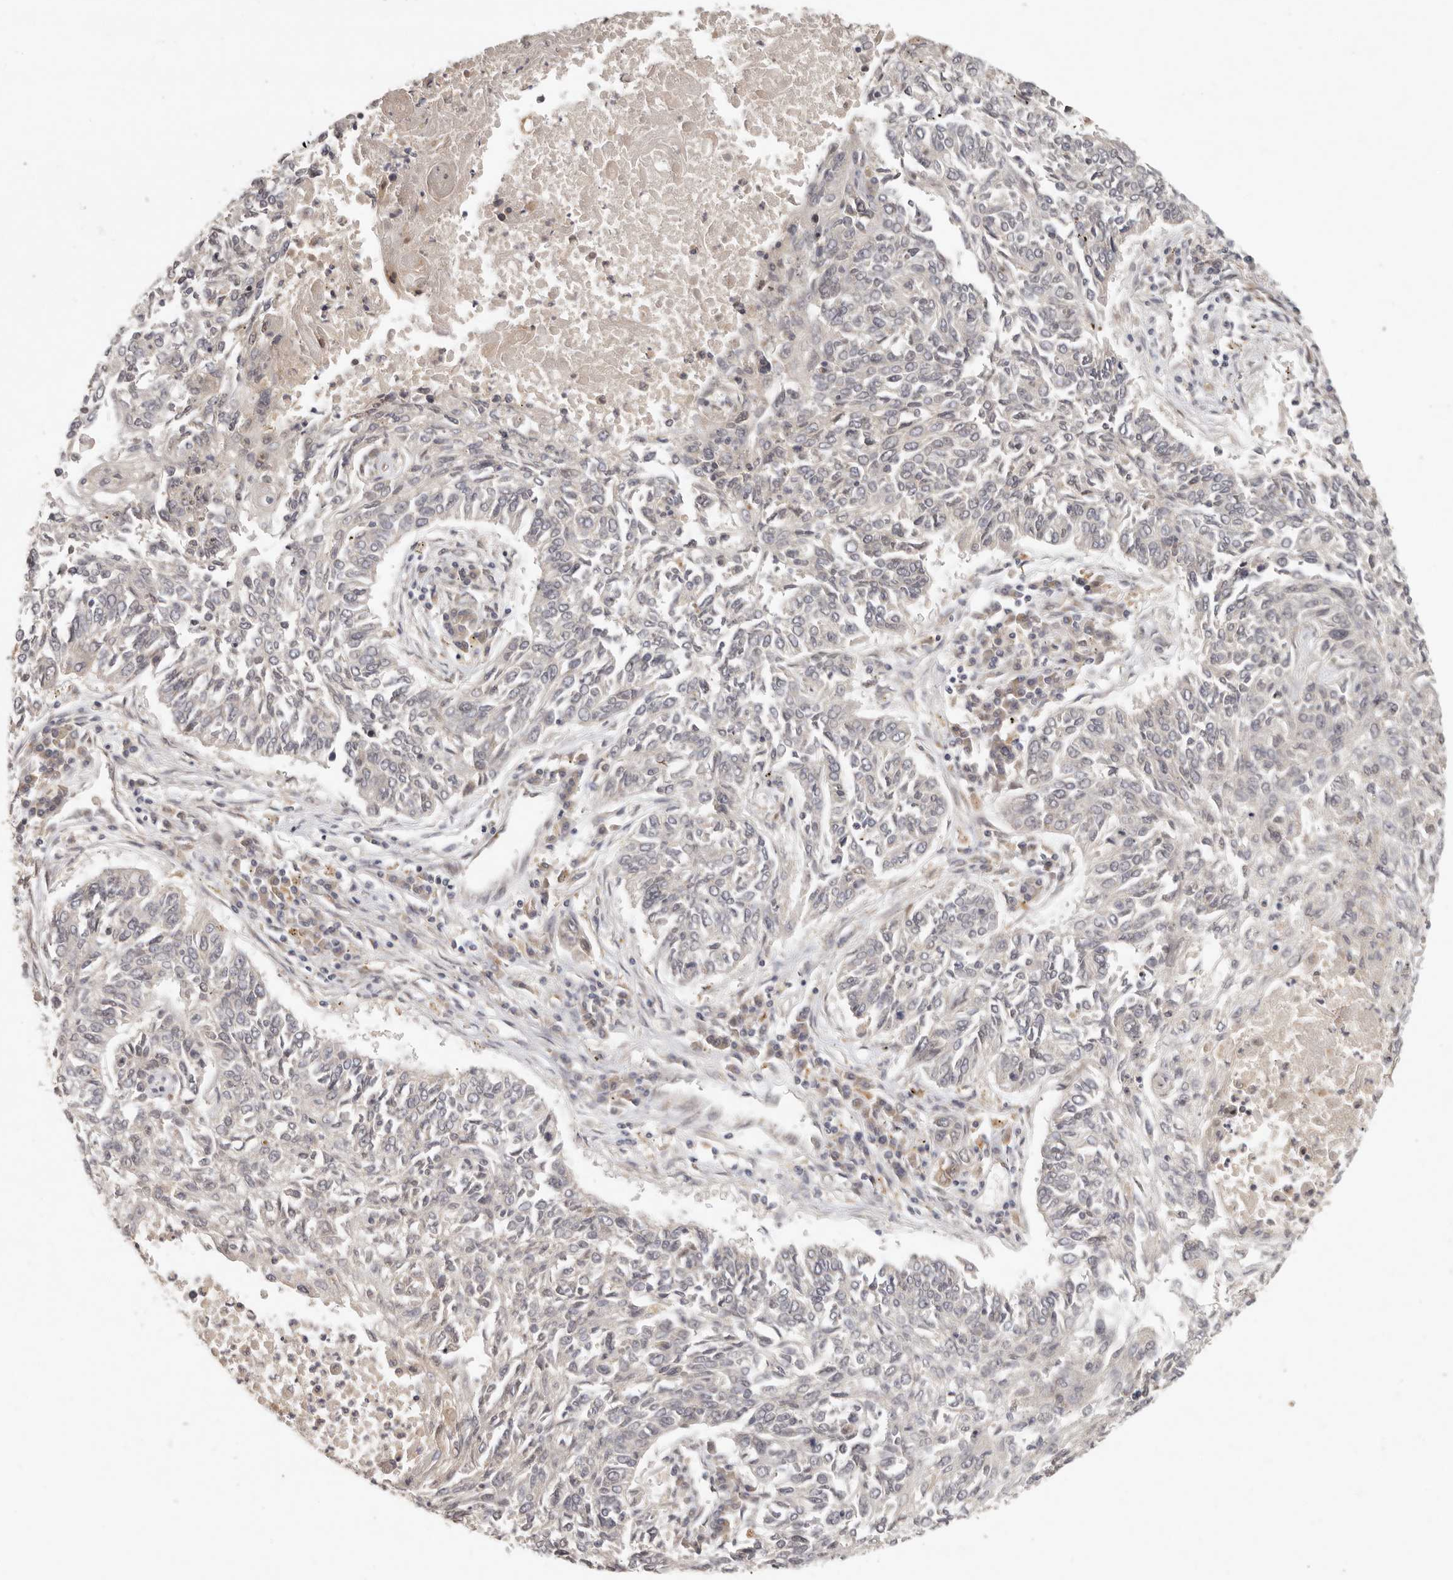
{"staining": {"intensity": "negative", "quantity": "none", "location": "none"}, "tissue": "lung cancer", "cell_type": "Tumor cells", "image_type": "cancer", "snomed": [{"axis": "morphology", "description": "Normal tissue, NOS"}, {"axis": "morphology", "description": "Squamous cell carcinoma, NOS"}, {"axis": "topography", "description": "Cartilage tissue"}, {"axis": "topography", "description": "Bronchus"}, {"axis": "topography", "description": "Lung"}], "caption": "IHC histopathology image of lung squamous cell carcinoma stained for a protein (brown), which displays no staining in tumor cells.", "gene": "LRRC75A", "patient": {"sex": "female", "age": 49}}